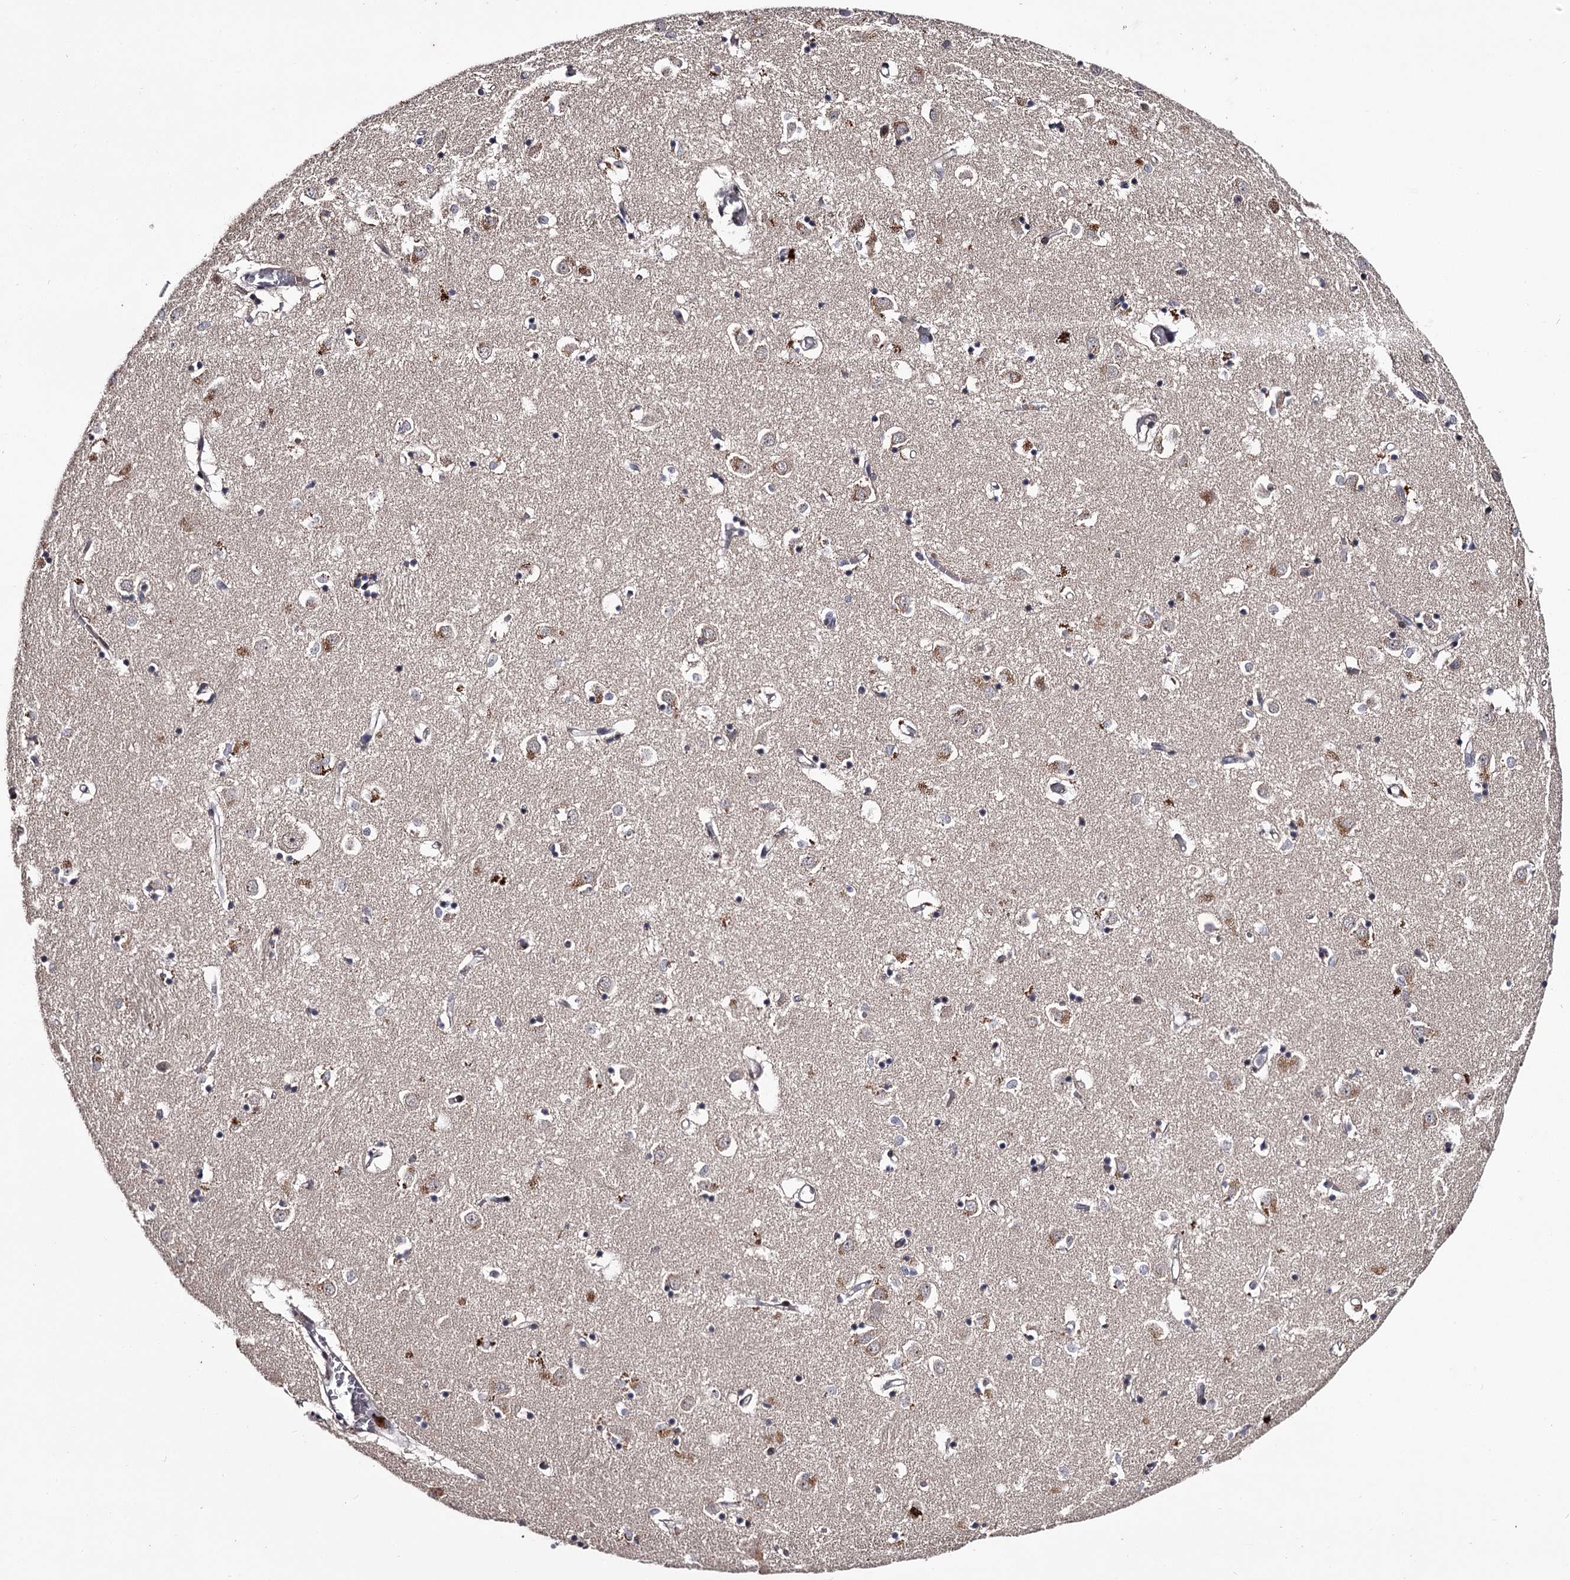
{"staining": {"intensity": "moderate", "quantity": "<25%", "location": "cytoplasmic/membranous,nuclear"}, "tissue": "caudate", "cell_type": "Glial cells", "image_type": "normal", "snomed": [{"axis": "morphology", "description": "Normal tissue, NOS"}, {"axis": "topography", "description": "Lateral ventricle wall"}], "caption": "Protein analysis of normal caudate demonstrates moderate cytoplasmic/membranous,nuclear expression in approximately <25% of glial cells.", "gene": "RNF44", "patient": {"sex": "male", "age": 70}}